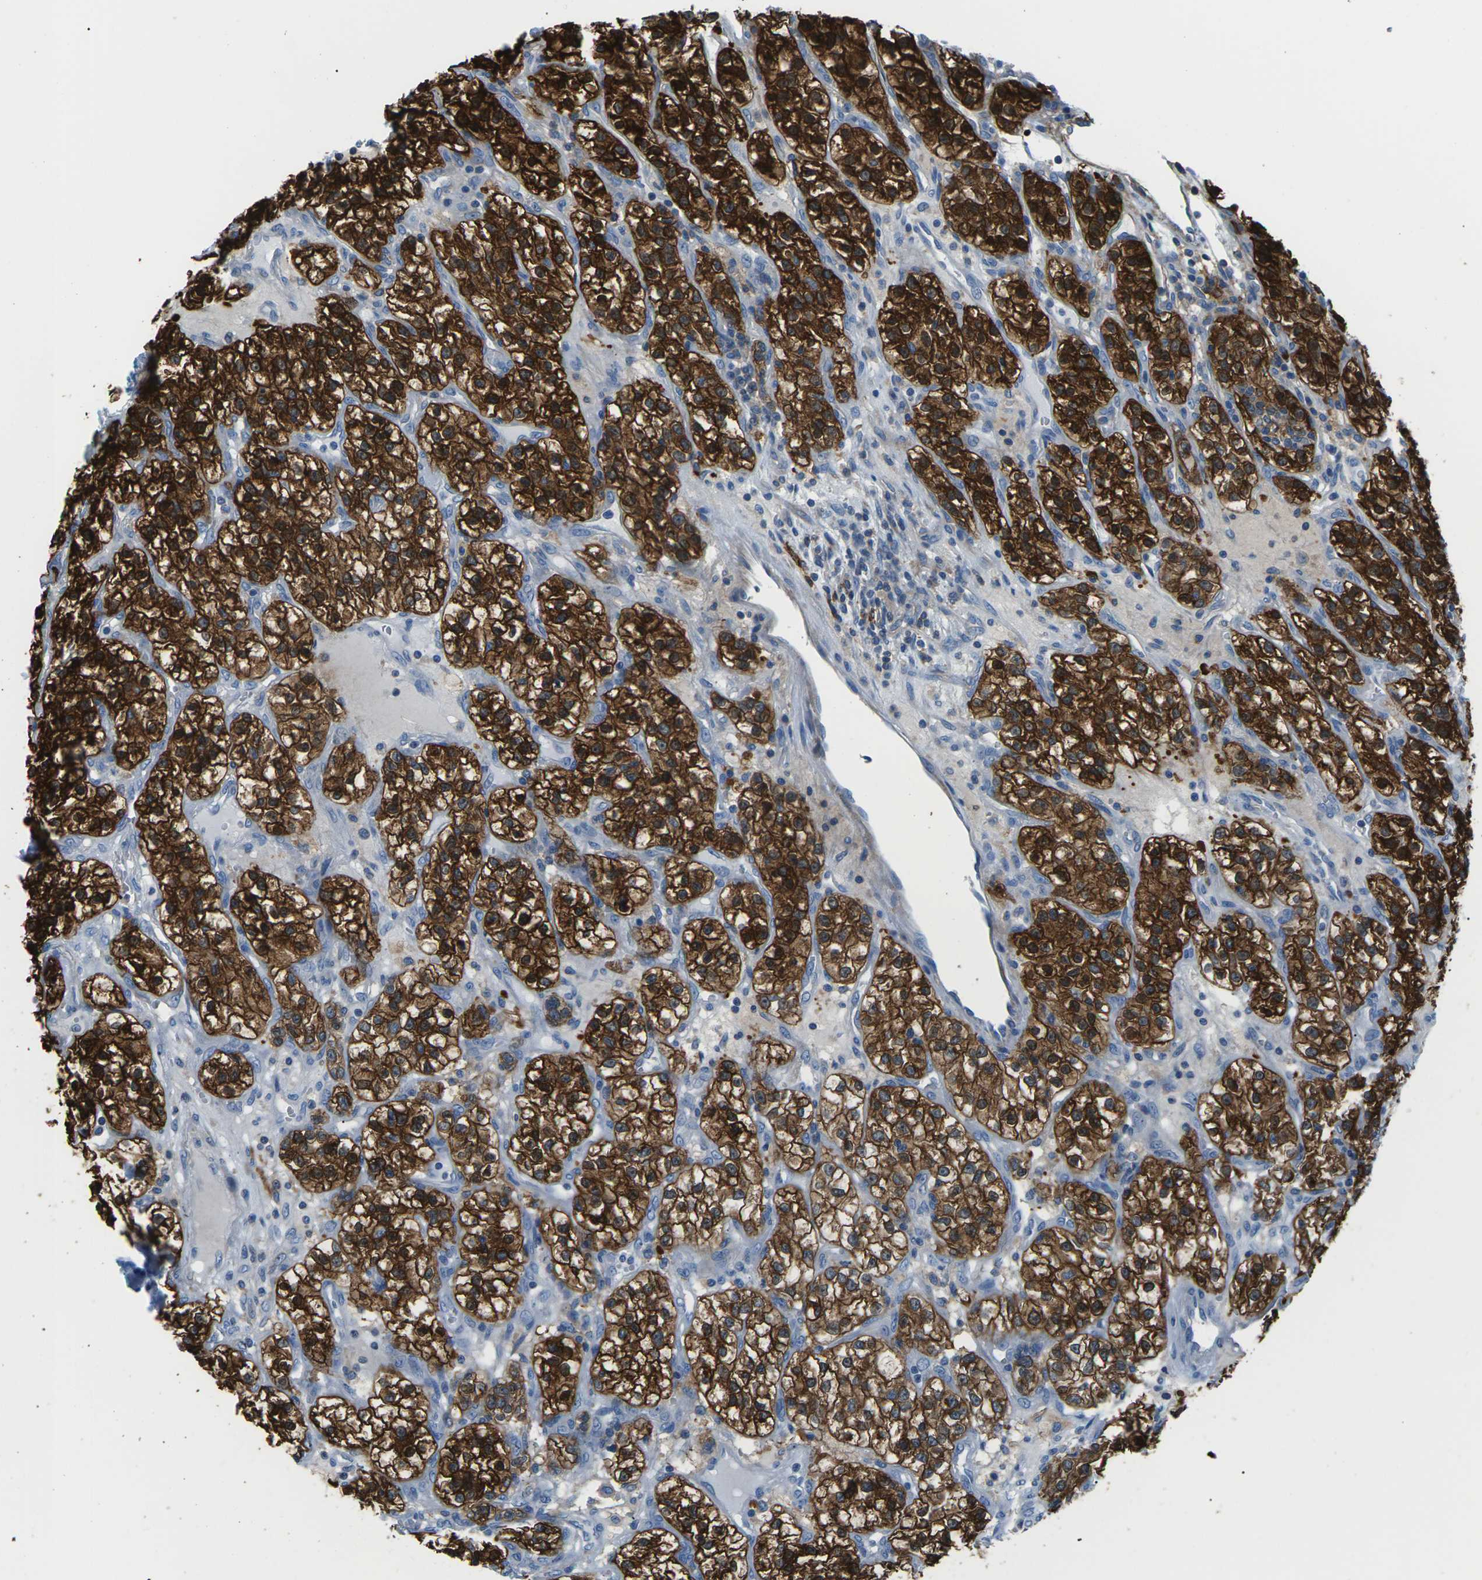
{"staining": {"intensity": "strong", "quantity": ">75%", "location": "cytoplasmic/membranous"}, "tissue": "renal cancer", "cell_type": "Tumor cells", "image_type": "cancer", "snomed": [{"axis": "morphology", "description": "Adenocarcinoma, NOS"}, {"axis": "topography", "description": "Kidney"}], "caption": "Protein analysis of renal cancer (adenocarcinoma) tissue demonstrates strong cytoplasmic/membranous staining in about >75% of tumor cells.", "gene": "SOCS4", "patient": {"sex": "female", "age": 57}}